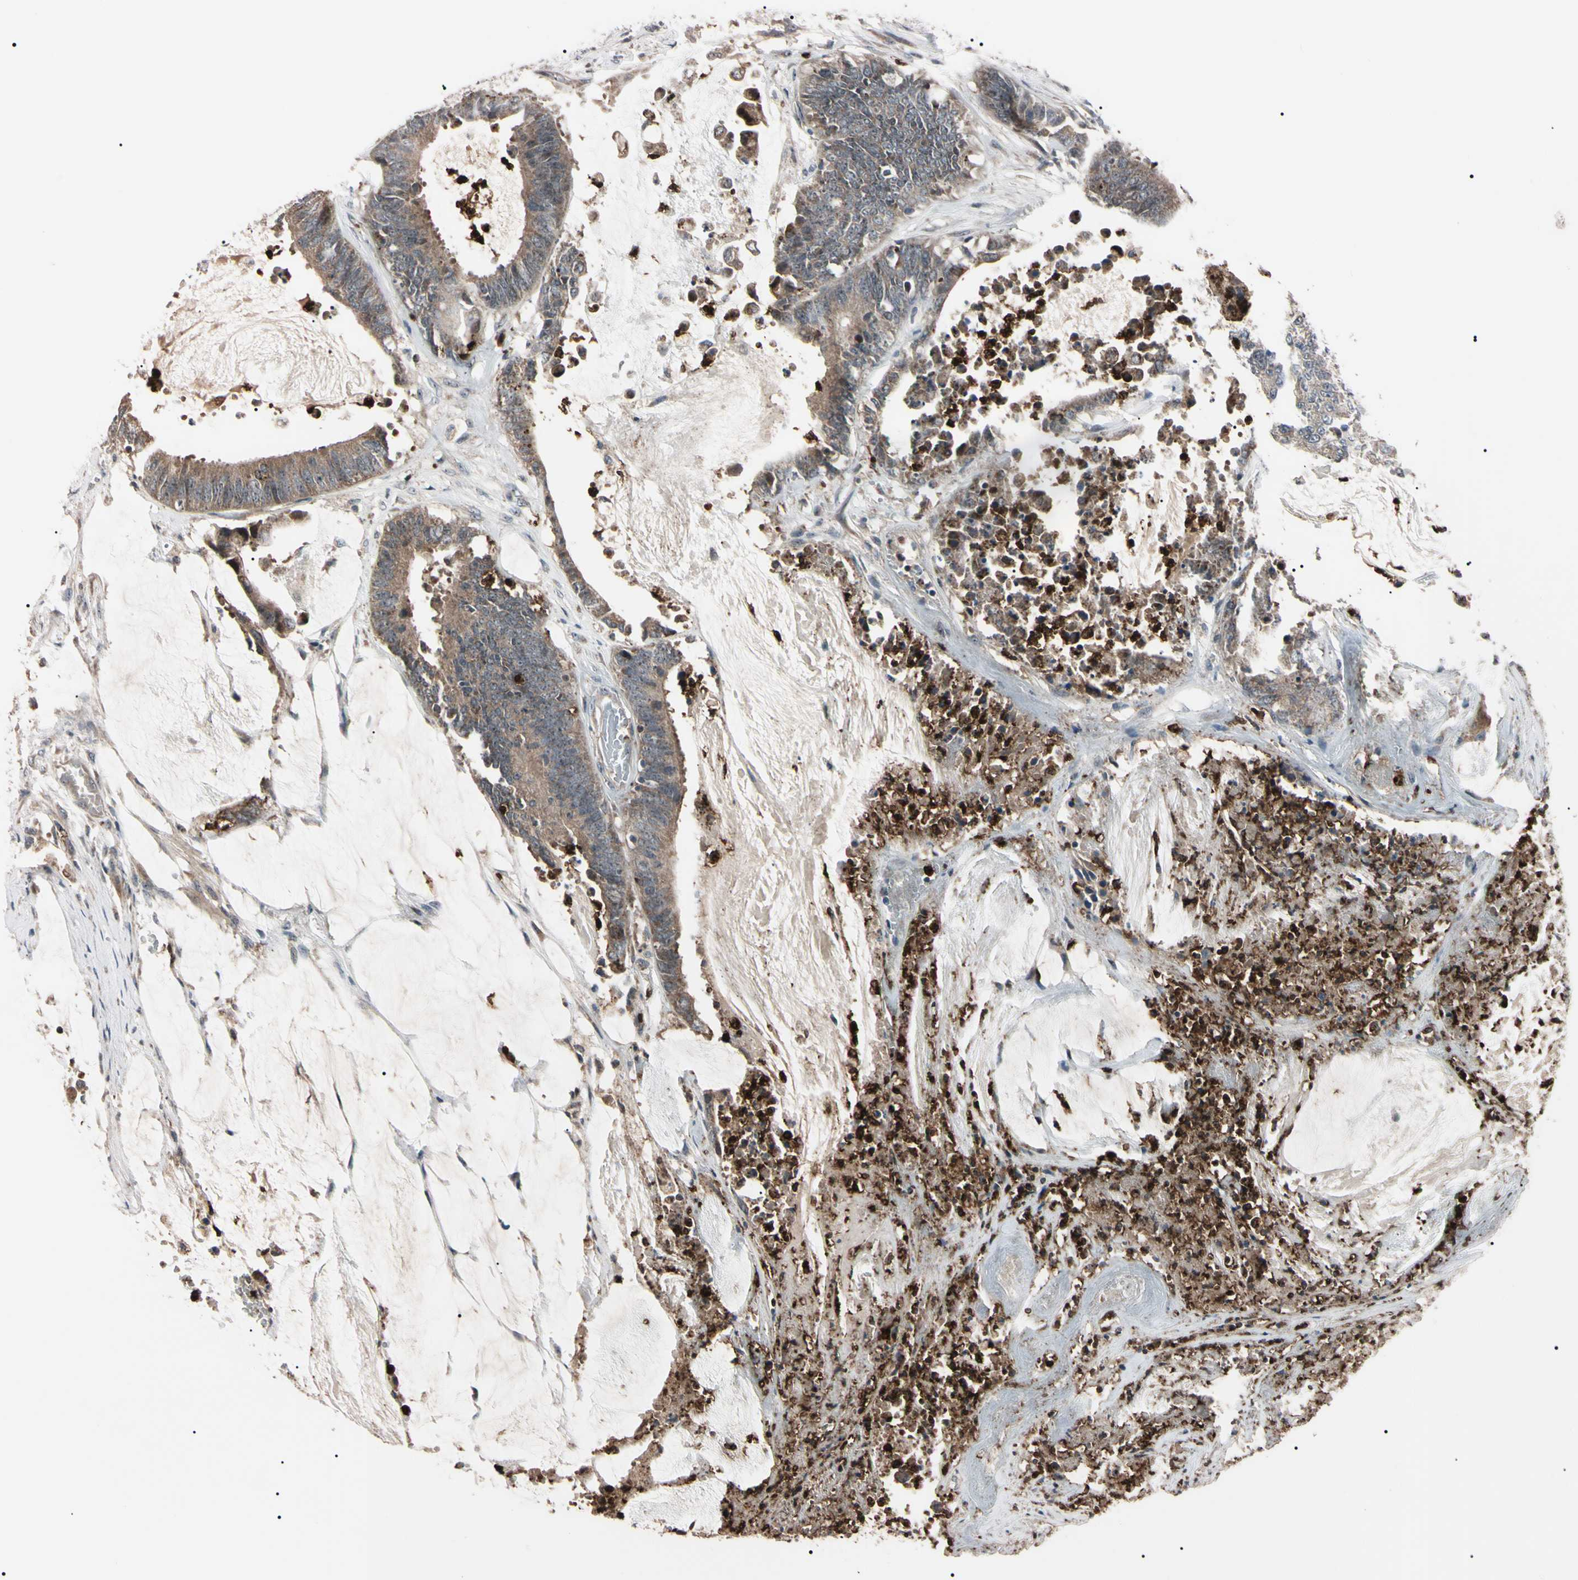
{"staining": {"intensity": "moderate", "quantity": ">75%", "location": "cytoplasmic/membranous"}, "tissue": "colorectal cancer", "cell_type": "Tumor cells", "image_type": "cancer", "snomed": [{"axis": "morphology", "description": "Adenocarcinoma, NOS"}, {"axis": "topography", "description": "Rectum"}], "caption": "There is medium levels of moderate cytoplasmic/membranous staining in tumor cells of colorectal cancer (adenocarcinoma), as demonstrated by immunohistochemical staining (brown color).", "gene": "TRAF5", "patient": {"sex": "female", "age": 66}}